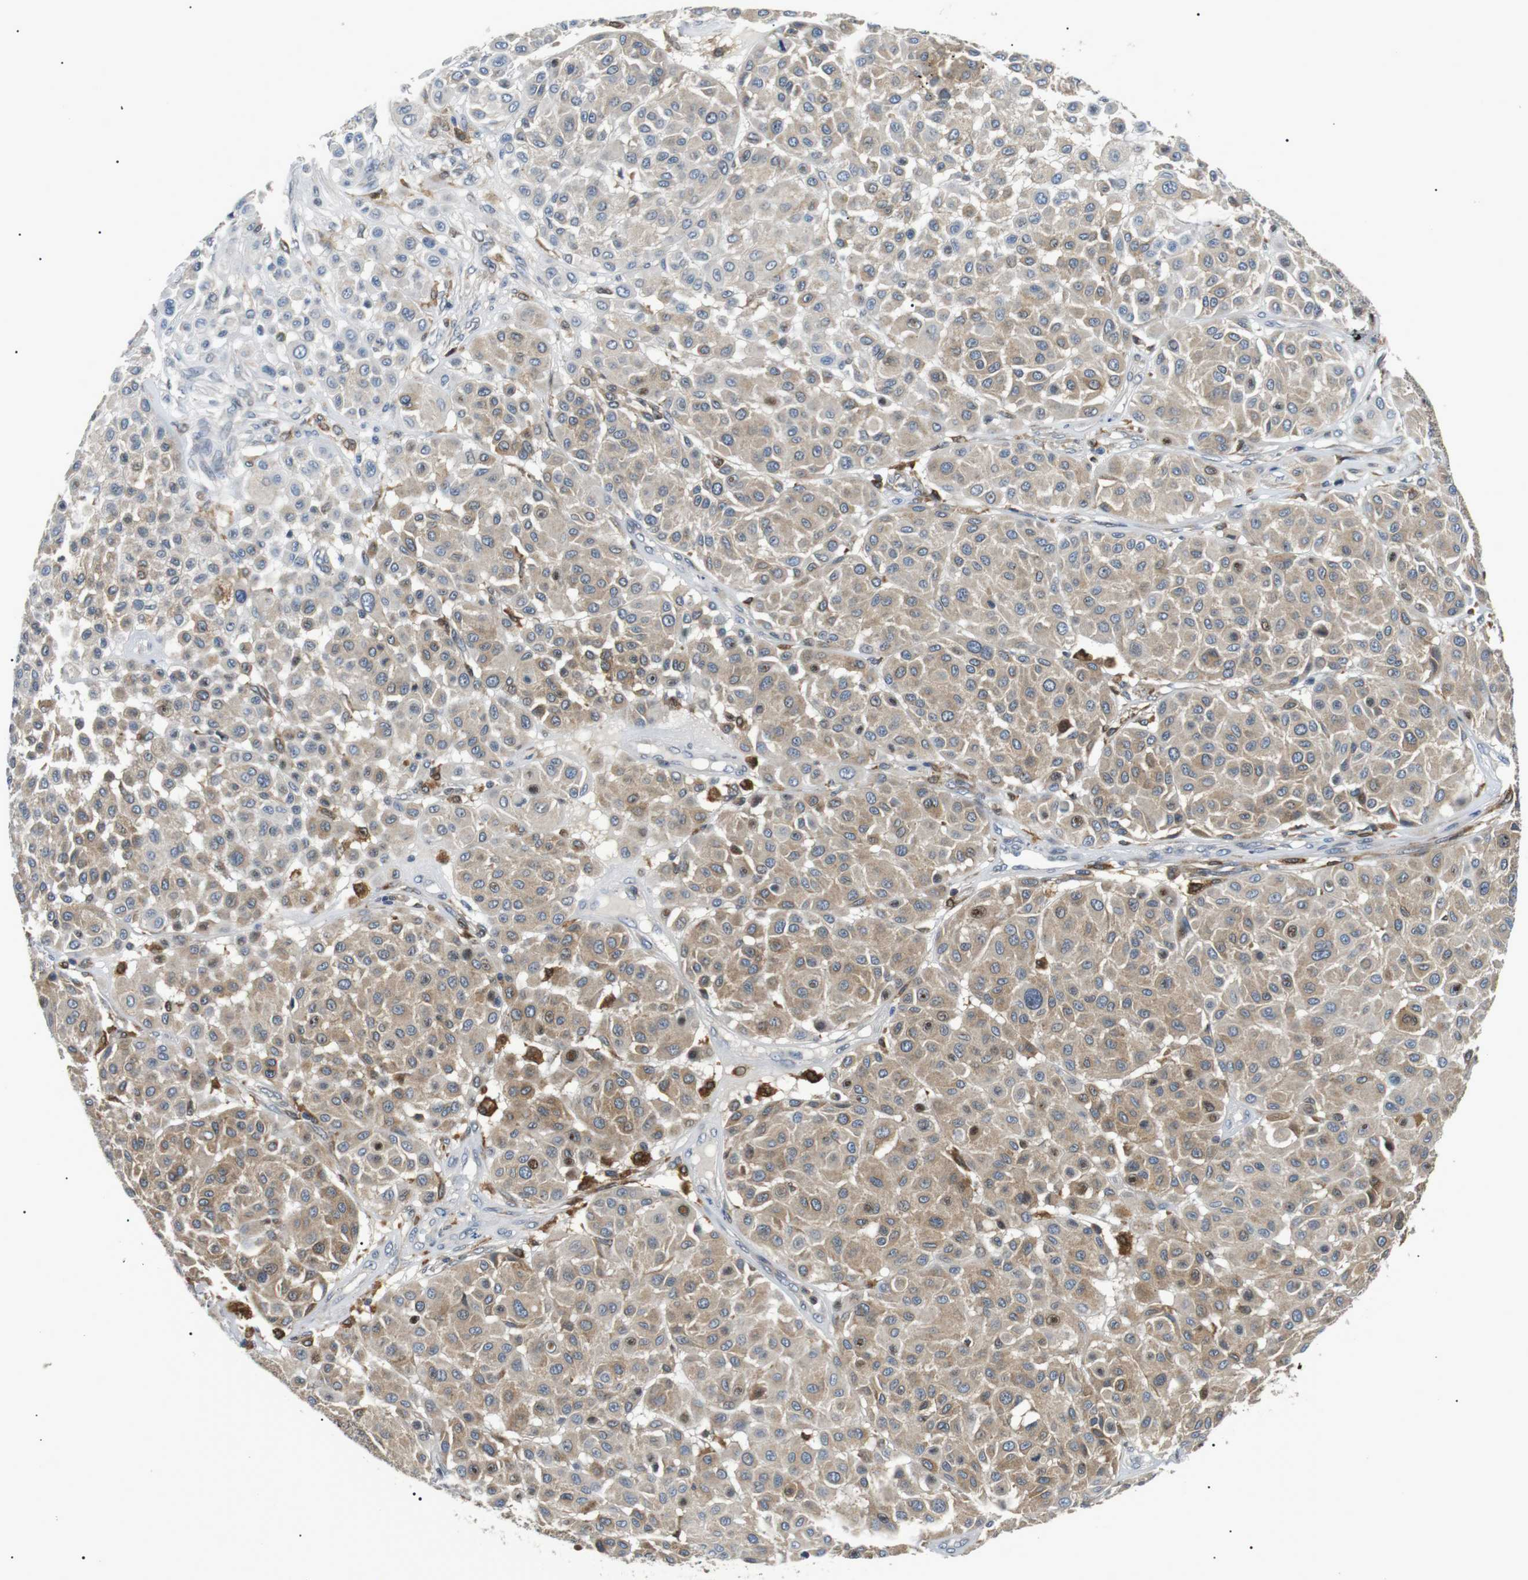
{"staining": {"intensity": "weak", "quantity": "25%-75%", "location": "cytoplasmic/membranous"}, "tissue": "melanoma", "cell_type": "Tumor cells", "image_type": "cancer", "snomed": [{"axis": "morphology", "description": "Malignant melanoma, Metastatic site"}, {"axis": "topography", "description": "Soft tissue"}], "caption": "Immunohistochemical staining of human melanoma reveals low levels of weak cytoplasmic/membranous protein staining in approximately 25%-75% of tumor cells. Immunohistochemistry (ihc) stains the protein in brown and the nuclei are stained blue.", "gene": "RAB9A", "patient": {"sex": "male", "age": 41}}